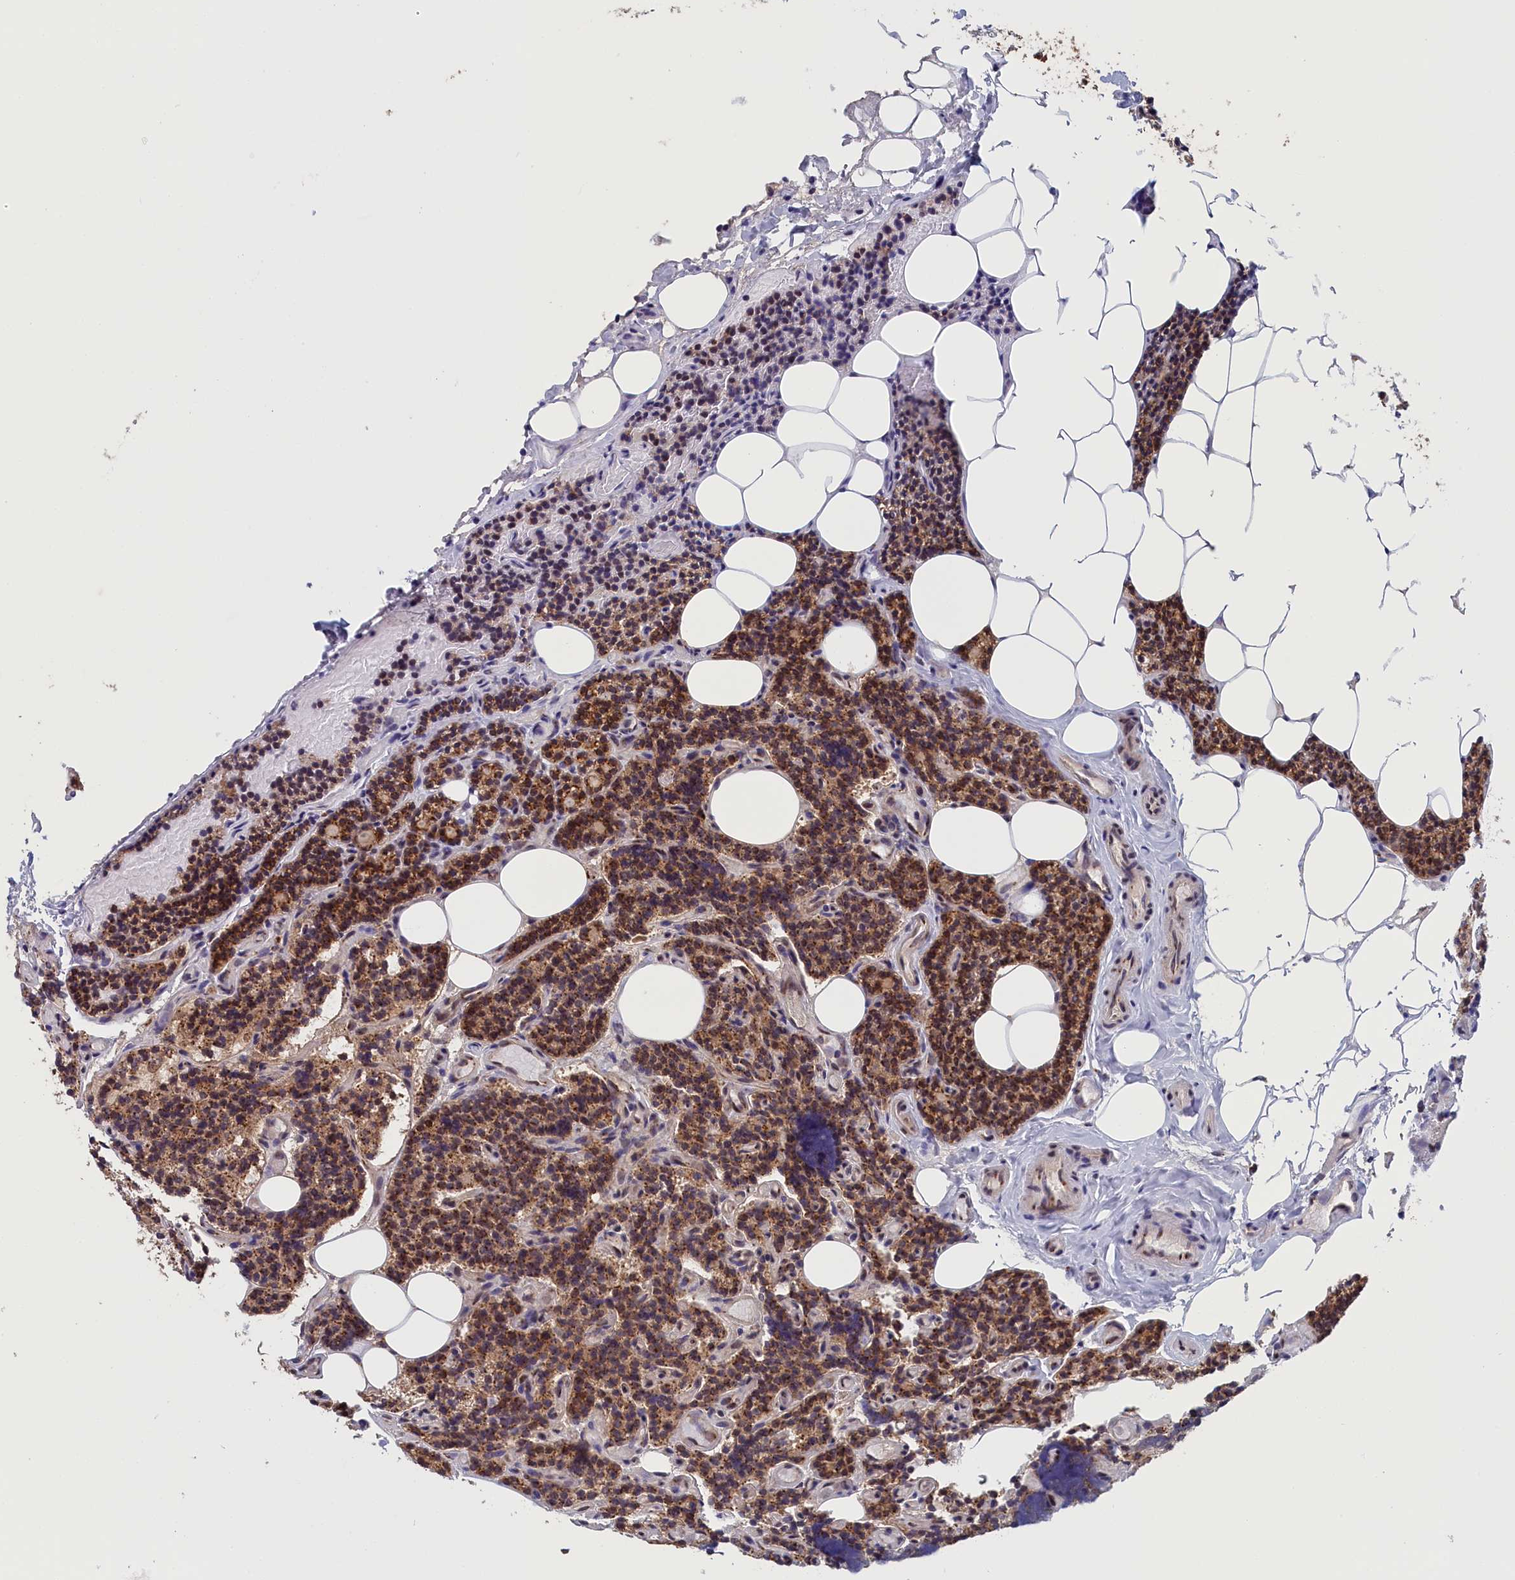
{"staining": {"intensity": "moderate", "quantity": "25%-75%", "location": "cytoplasmic/membranous"}, "tissue": "parathyroid gland", "cell_type": "Glandular cells", "image_type": "normal", "snomed": [{"axis": "morphology", "description": "Normal tissue, NOS"}, {"axis": "topography", "description": "Parathyroid gland"}], "caption": "Immunohistochemical staining of unremarkable human parathyroid gland displays 25%-75% levels of moderate cytoplasmic/membranous protein positivity in about 25%-75% of glandular cells.", "gene": "PIGQ", "patient": {"sex": "female", "age": 43}}